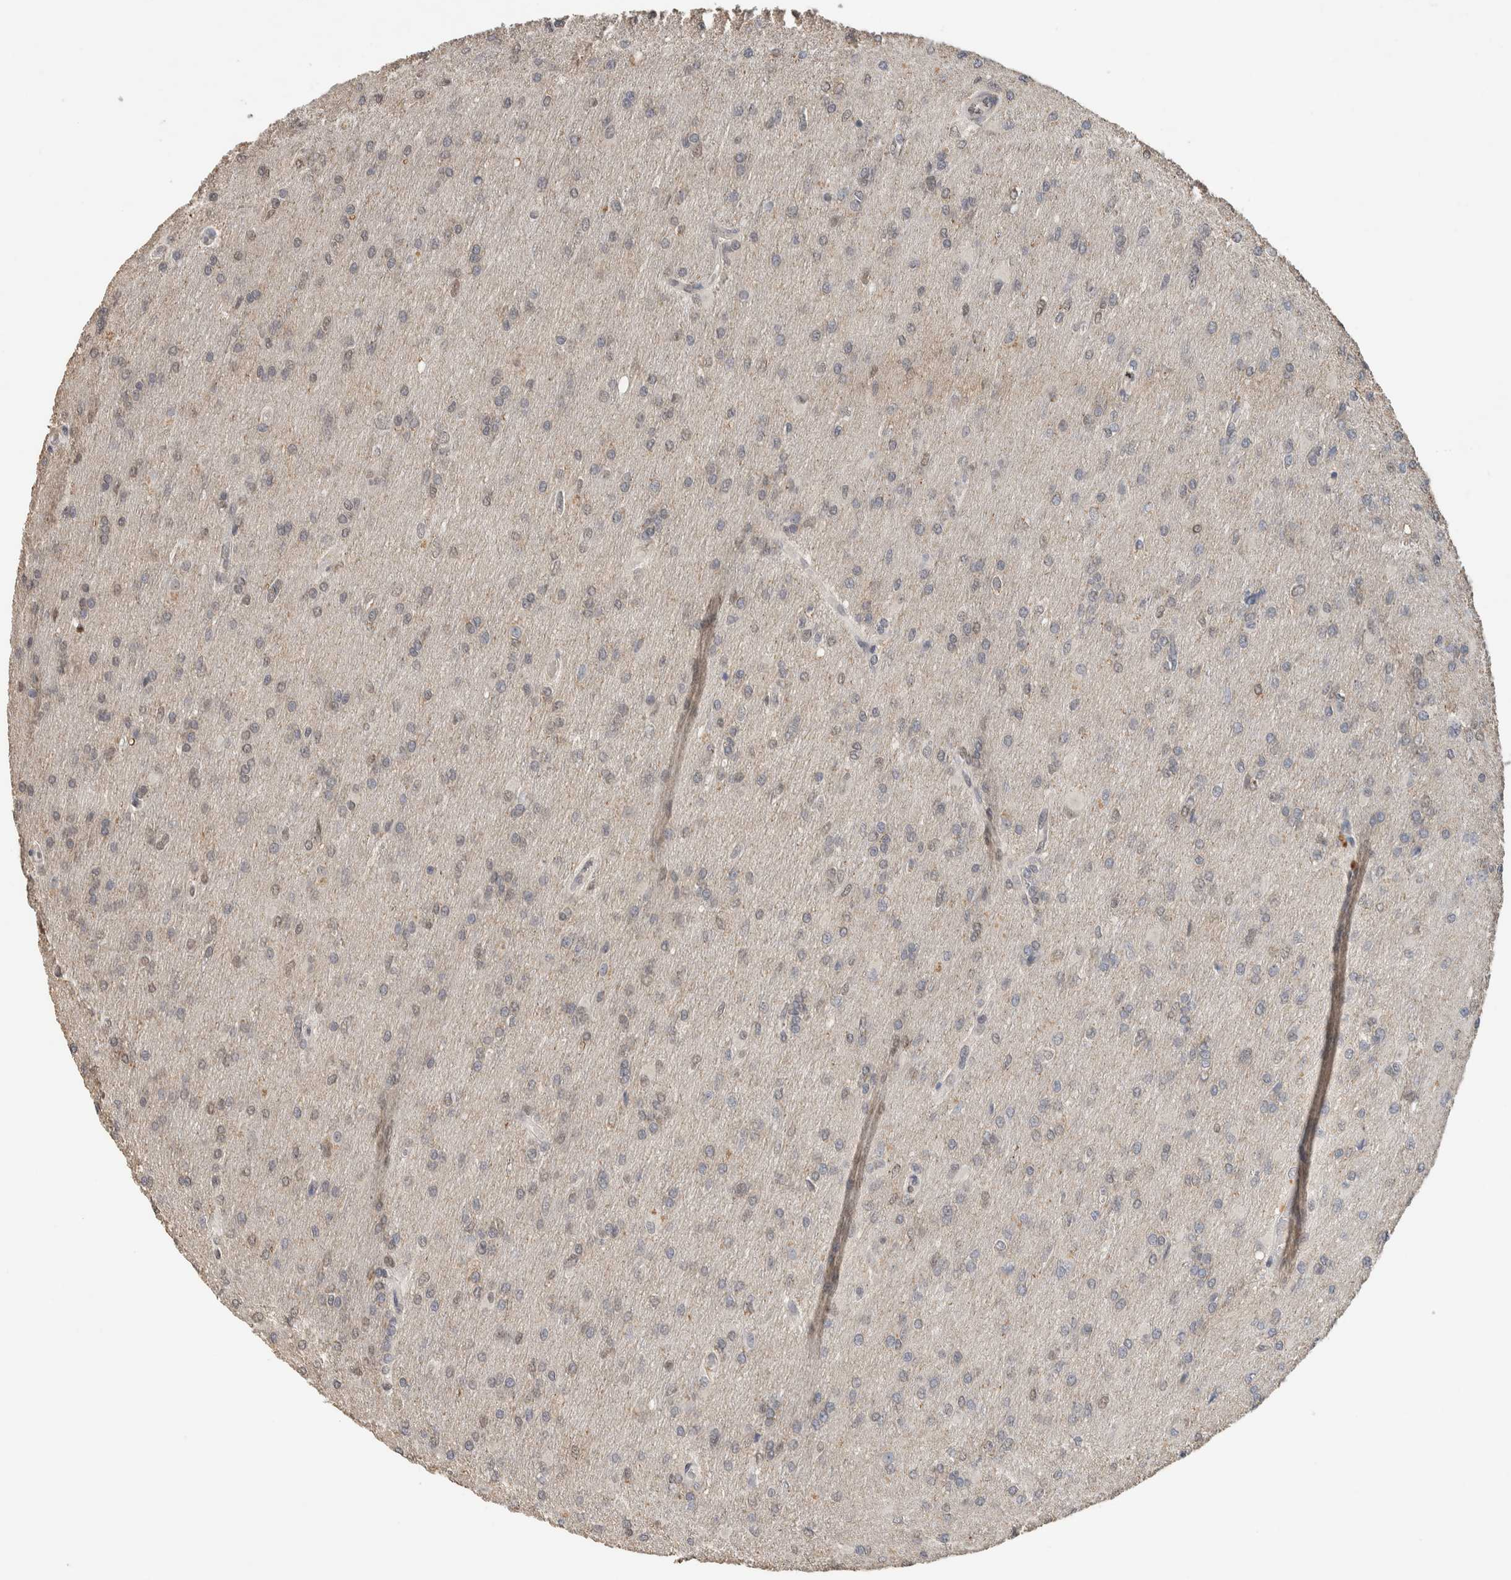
{"staining": {"intensity": "weak", "quantity": "<25%", "location": "nuclear"}, "tissue": "glioma", "cell_type": "Tumor cells", "image_type": "cancer", "snomed": [{"axis": "morphology", "description": "Glioma, malignant, High grade"}, {"axis": "topography", "description": "Cerebral cortex"}], "caption": "Photomicrograph shows no significant protein expression in tumor cells of malignant high-grade glioma.", "gene": "CYSRT1", "patient": {"sex": "female", "age": 36}}